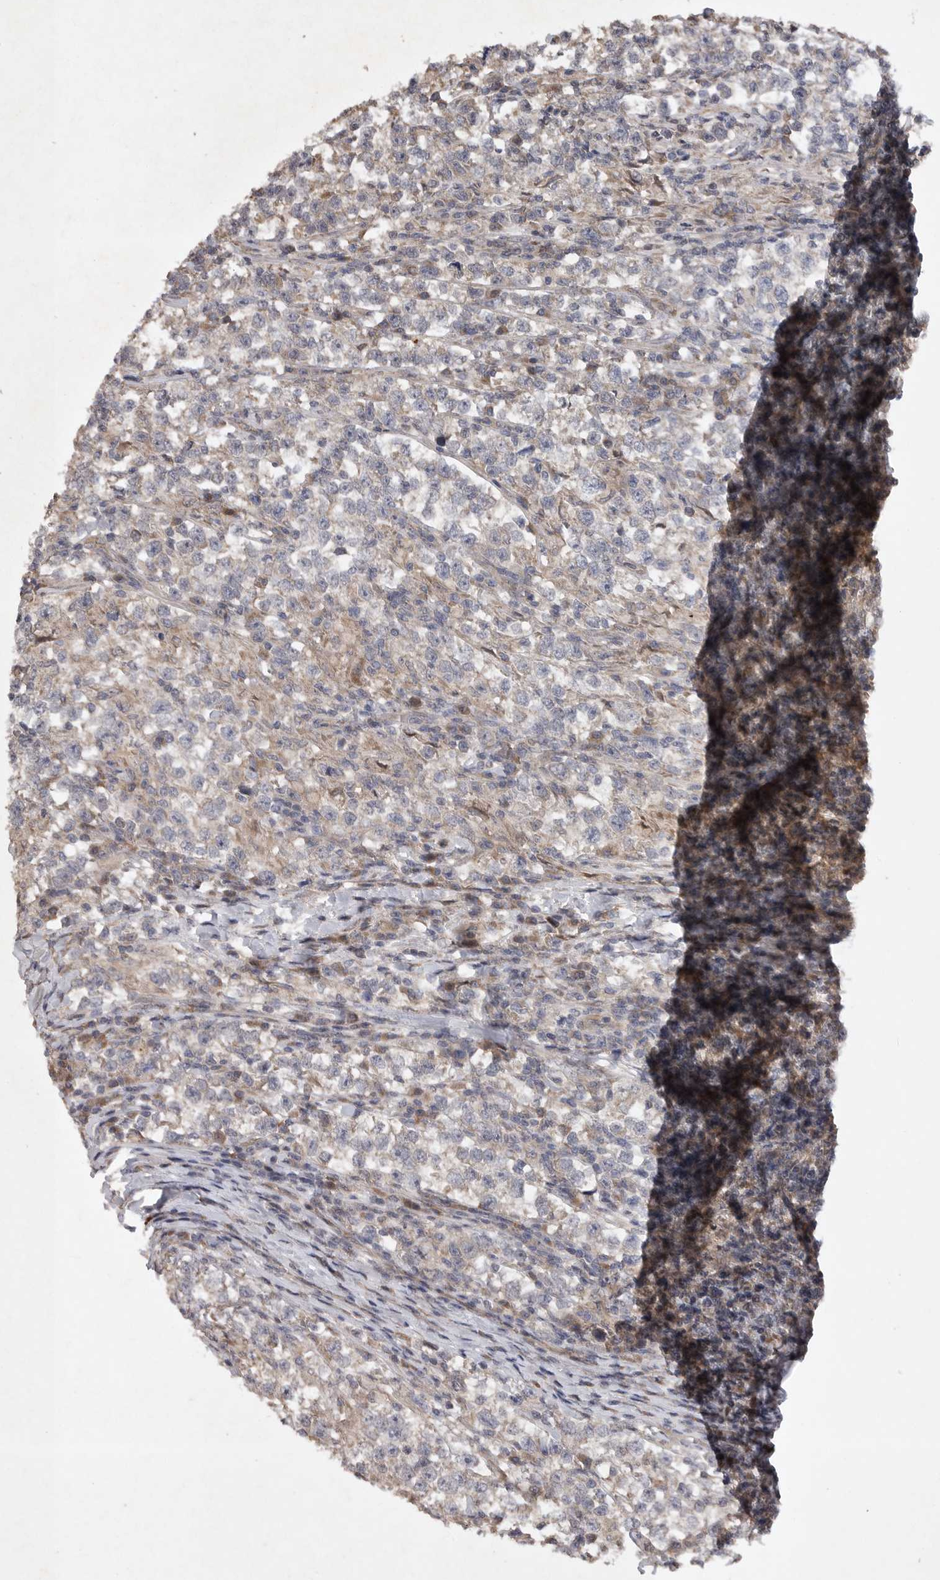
{"staining": {"intensity": "weak", "quantity": "<25%", "location": "cytoplasmic/membranous"}, "tissue": "testis cancer", "cell_type": "Tumor cells", "image_type": "cancer", "snomed": [{"axis": "morphology", "description": "Normal tissue, NOS"}, {"axis": "morphology", "description": "Seminoma, NOS"}, {"axis": "topography", "description": "Testis"}], "caption": "Tumor cells are negative for brown protein staining in testis cancer.", "gene": "EDEM3", "patient": {"sex": "male", "age": 43}}